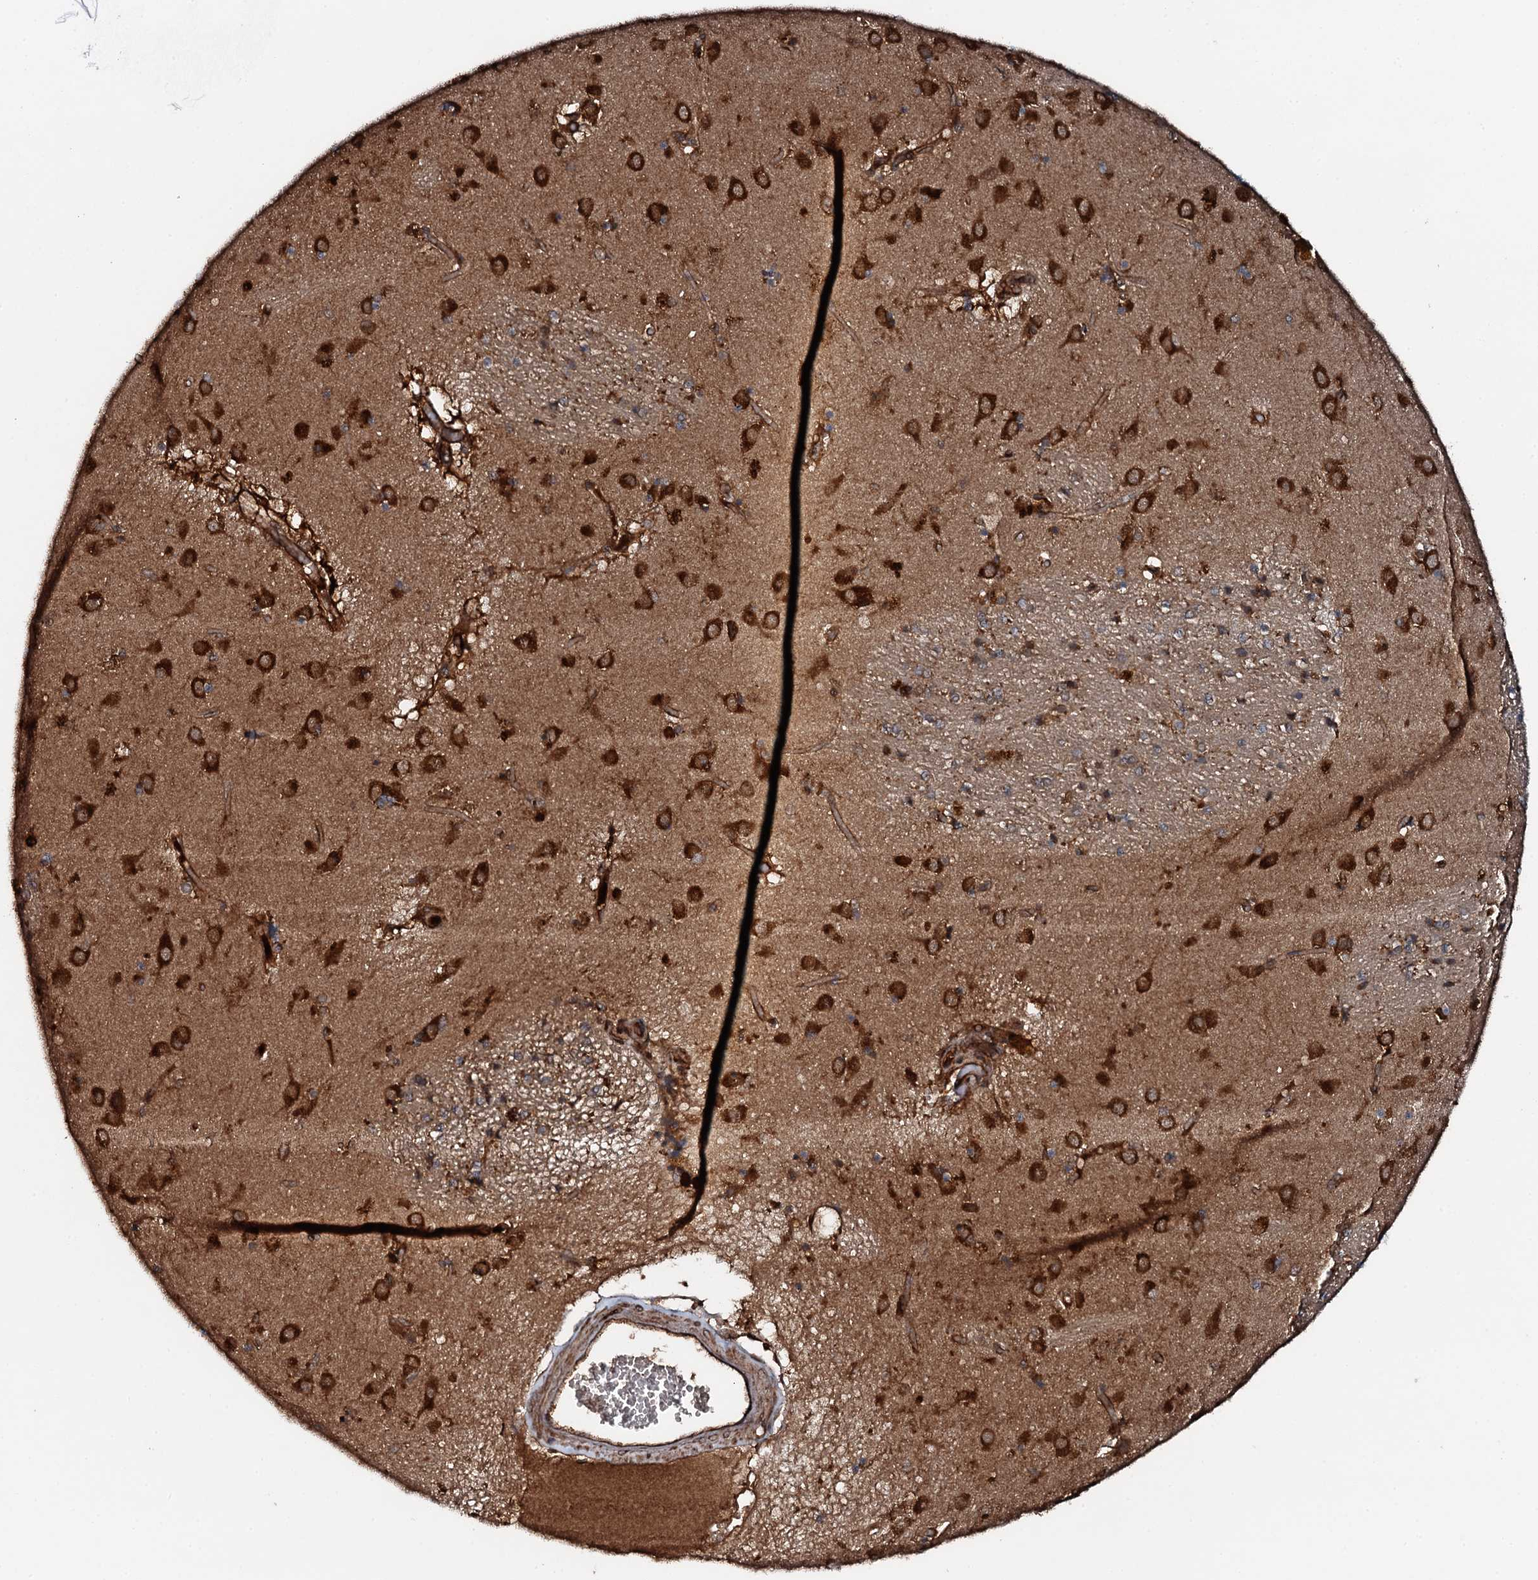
{"staining": {"intensity": "moderate", "quantity": "<25%", "location": "cytoplasmic/membranous"}, "tissue": "caudate", "cell_type": "Glial cells", "image_type": "normal", "snomed": [{"axis": "morphology", "description": "Normal tissue, NOS"}, {"axis": "topography", "description": "Lateral ventricle wall"}], "caption": "Immunohistochemical staining of benign caudate displays low levels of moderate cytoplasmic/membranous staining in about <25% of glial cells.", "gene": "FLYWCH1", "patient": {"sex": "male", "age": 70}}